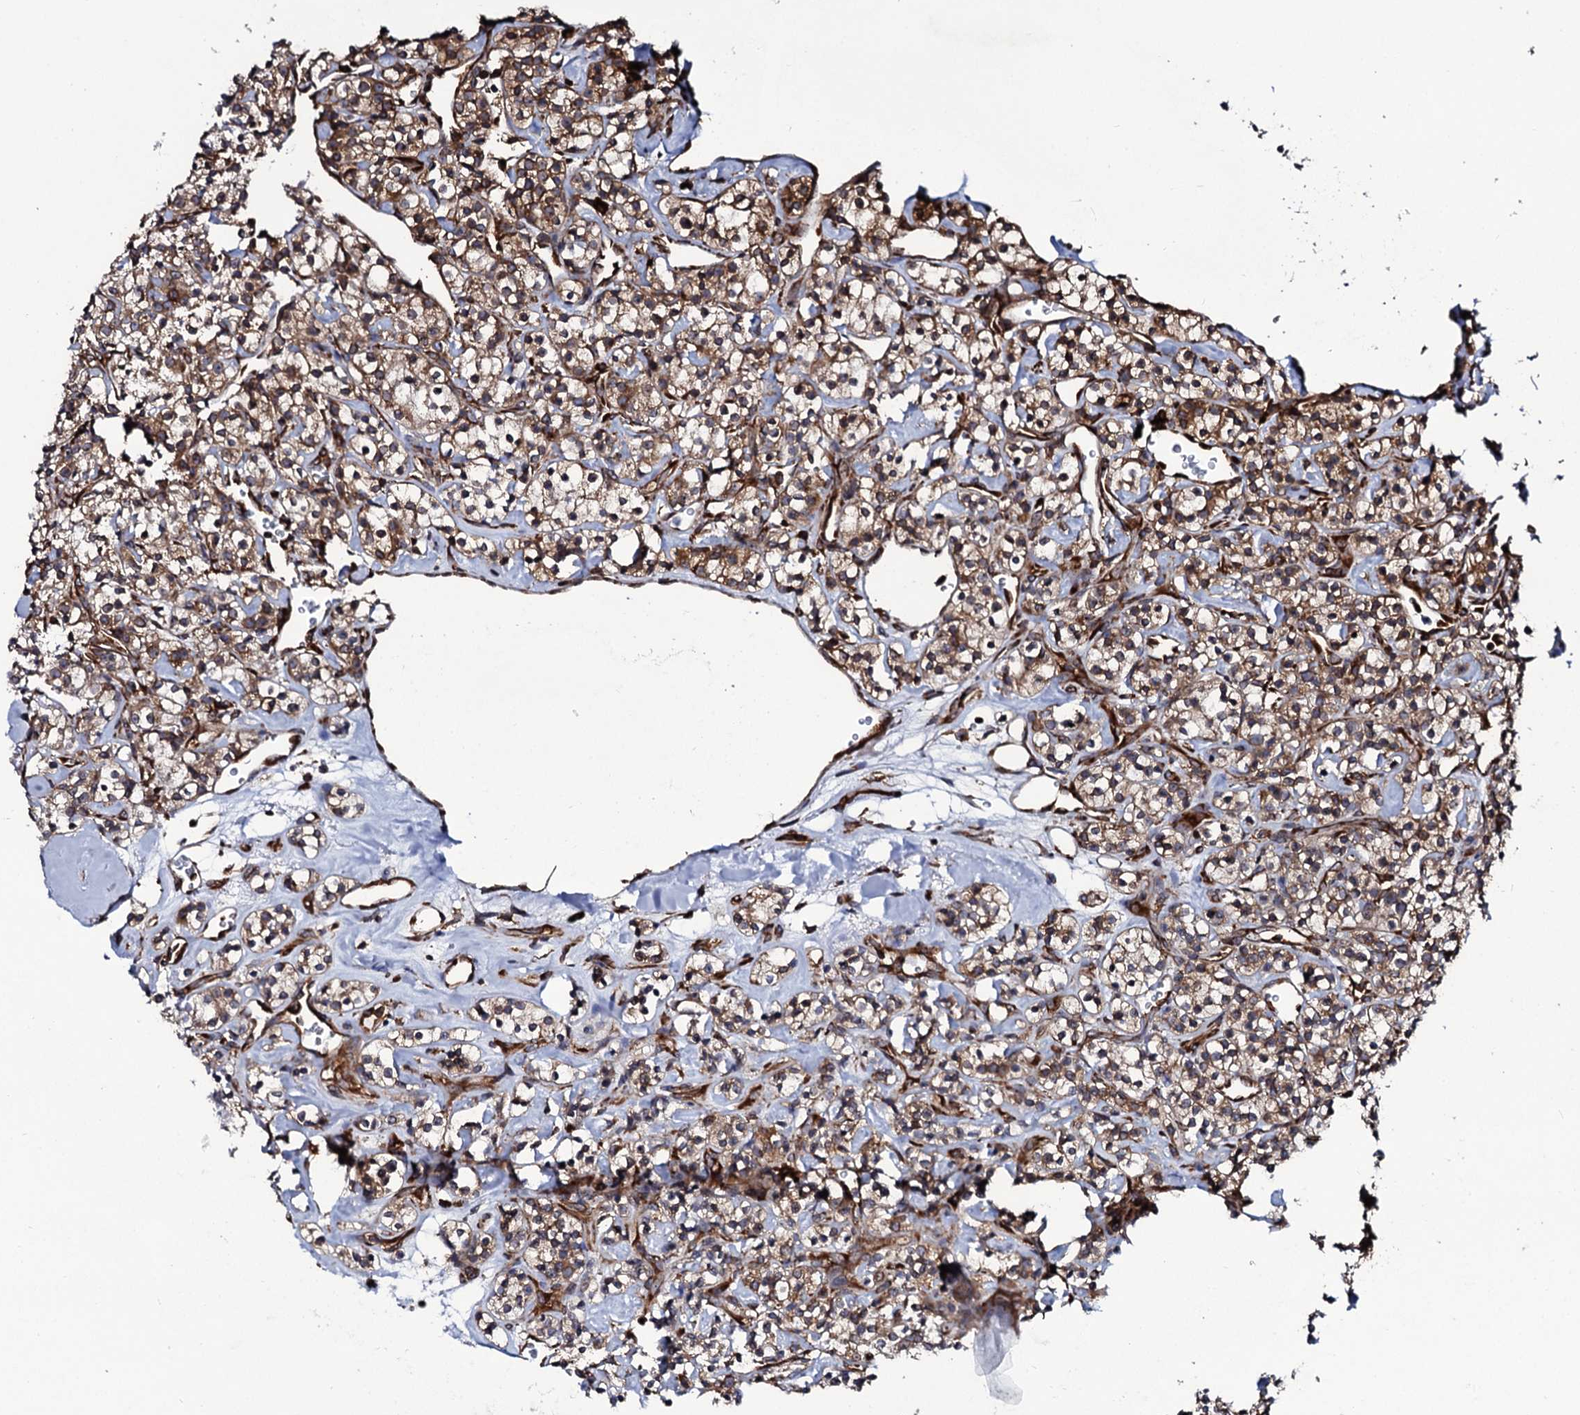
{"staining": {"intensity": "moderate", "quantity": ">75%", "location": "cytoplasmic/membranous"}, "tissue": "renal cancer", "cell_type": "Tumor cells", "image_type": "cancer", "snomed": [{"axis": "morphology", "description": "Adenocarcinoma, NOS"}, {"axis": "topography", "description": "Kidney"}], "caption": "DAB (3,3'-diaminobenzidine) immunohistochemical staining of human adenocarcinoma (renal) demonstrates moderate cytoplasmic/membranous protein positivity in approximately >75% of tumor cells.", "gene": "SPTY2D1", "patient": {"sex": "male", "age": 77}}